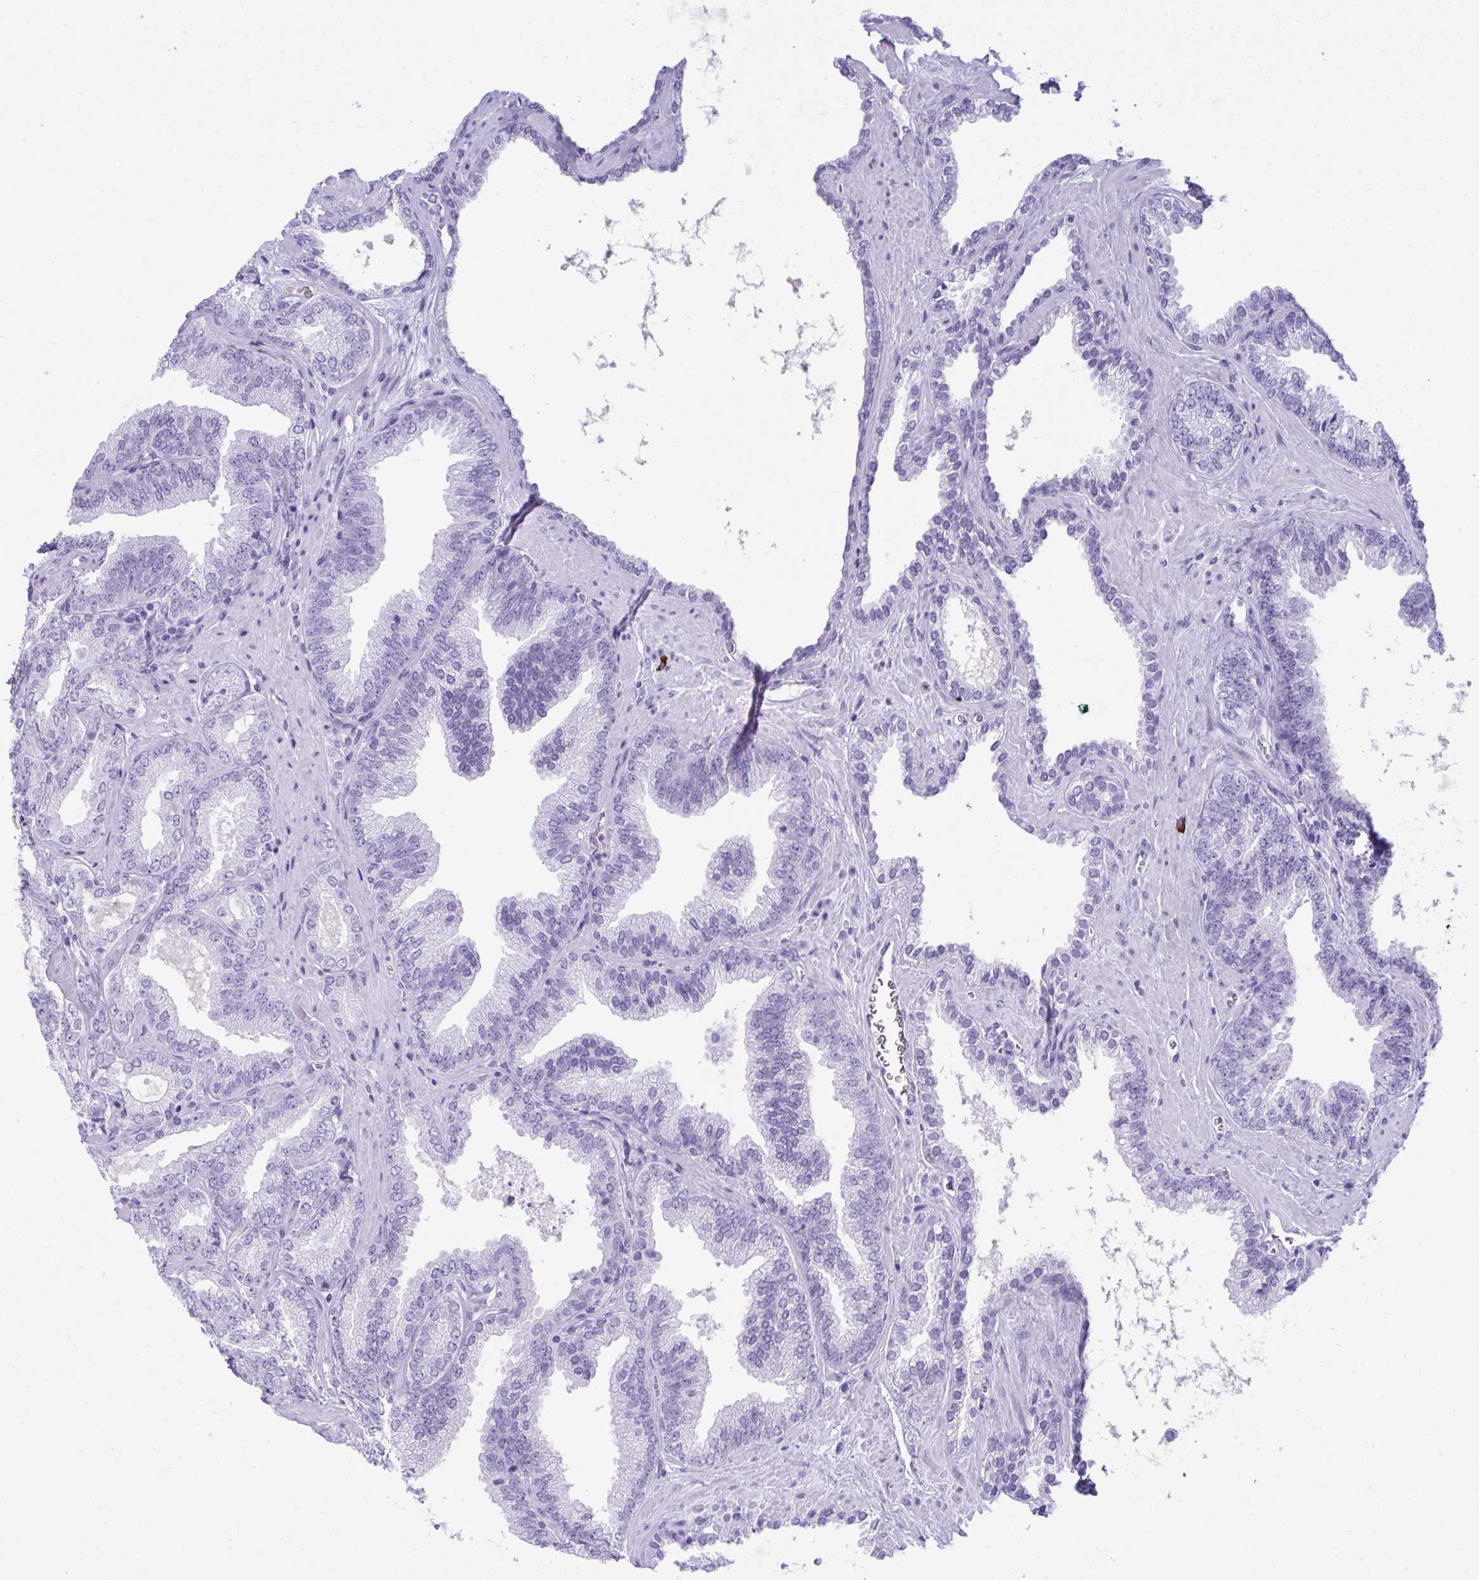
{"staining": {"intensity": "negative", "quantity": "none", "location": "none"}, "tissue": "prostate cancer", "cell_type": "Tumor cells", "image_type": "cancer", "snomed": [{"axis": "morphology", "description": "Adenocarcinoma, High grade"}, {"axis": "topography", "description": "Prostate"}], "caption": "Tumor cells are negative for protein expression in human prostate cancer.", "gene": "JCHAIN", "patient": {"sex": "male", "age": 68}}